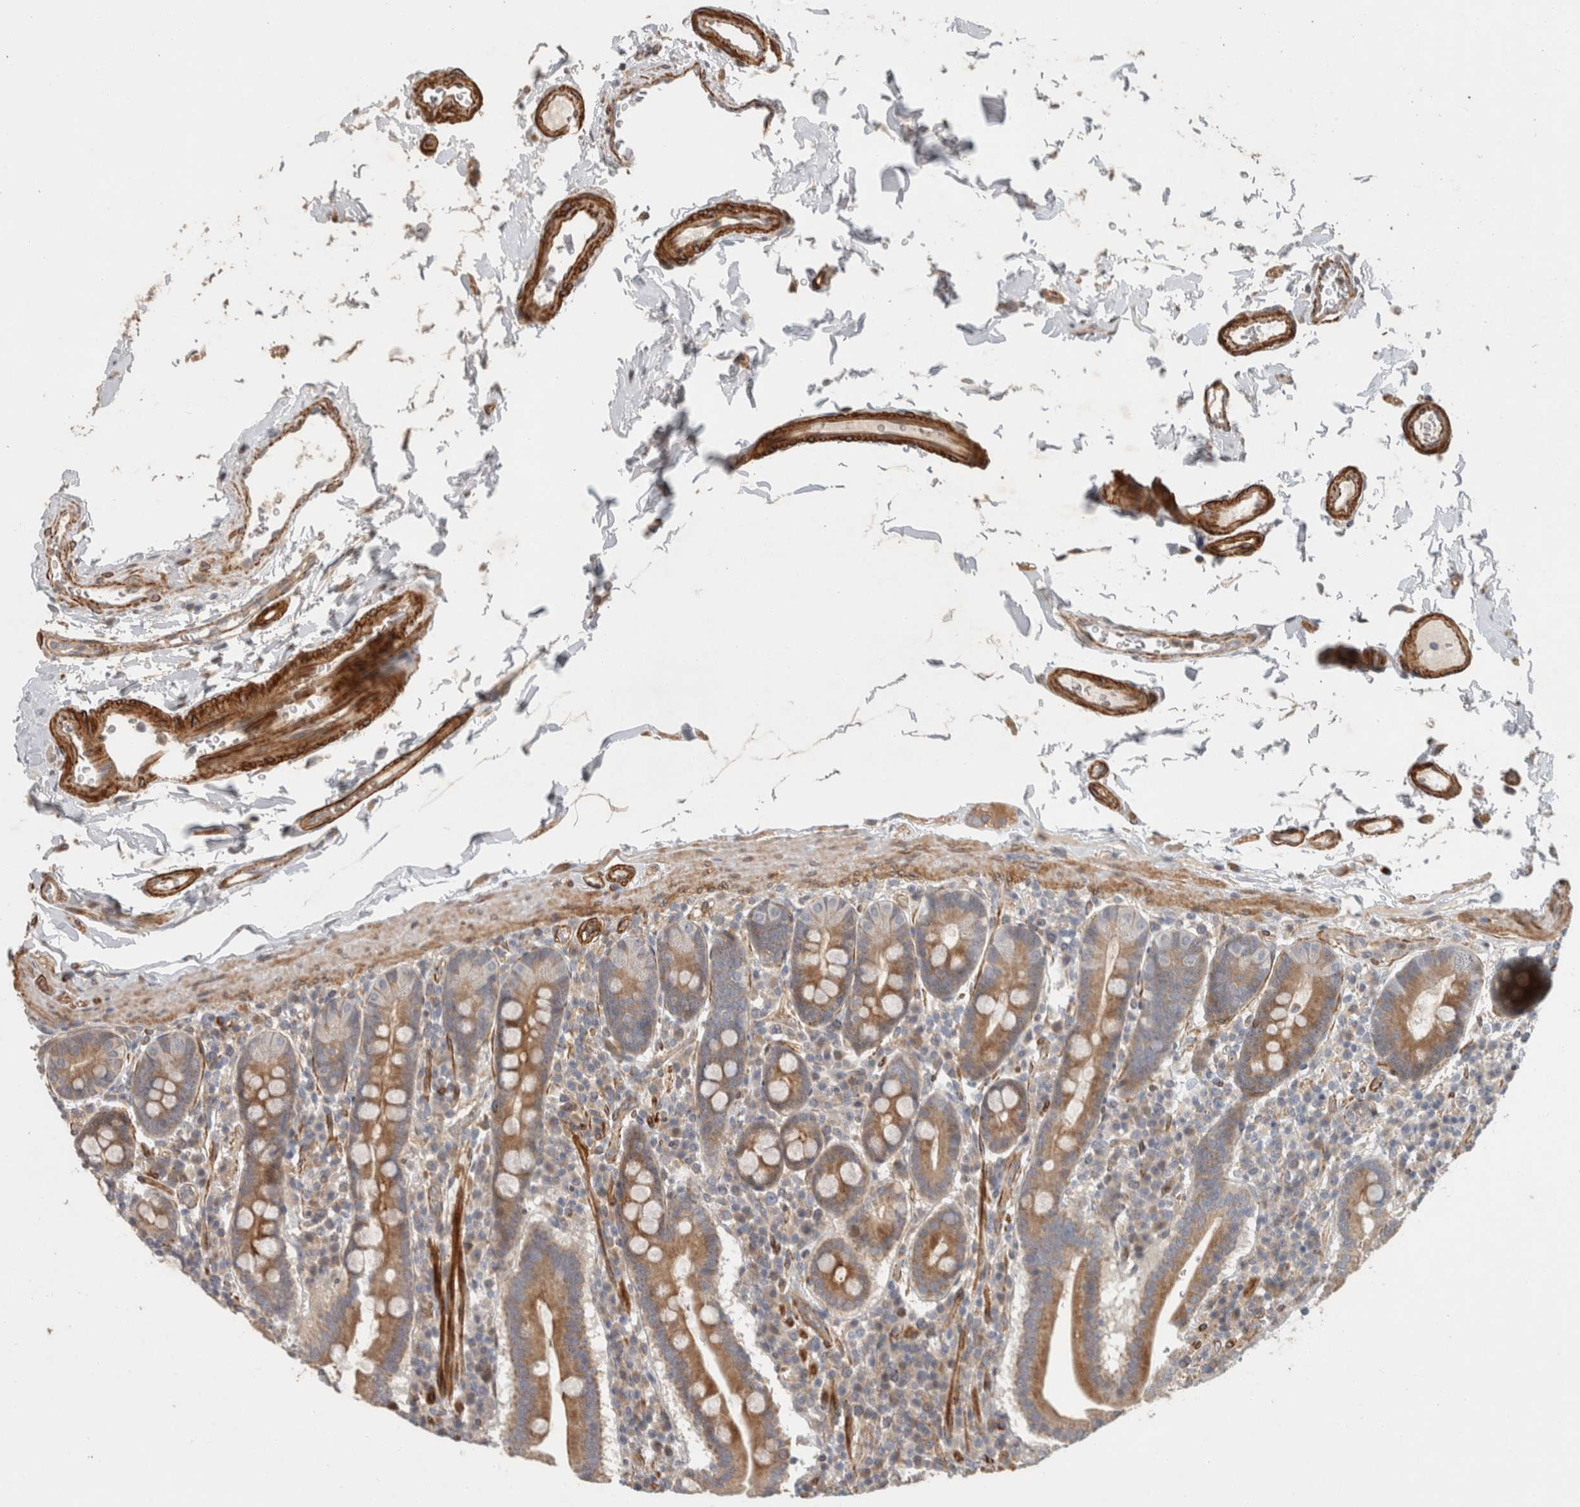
{"staining": {"intensity": "moderate", "quantity": ">75%", "location": "cytoplasmic/membranous"}, "tissue": "duodenum", "cell_type": "Glandular cells", "image_type": "normal", "snomed": [{"axis": "morphology", "description": "Normal tissue, NOS"}, {"axis": "morphology", "description": "Adenocarcinoma, NOS"}, {"axis": "topography", "description": "Pancreas"}, {"axis": "topography", "description": "Duodenum"}], "caption": "DAB immunohistochemical staining of unremarkable human duodenum exhibits moderate cytoplasmic/membranous protein positivity in about >75% of glandular cells. Immunohistochemistry (ihc) stains the protein of interest in brown and the nuclei are stained blue.", "gene": "SIPA1L2", "patient": {"sex": "male", "age": 50}}